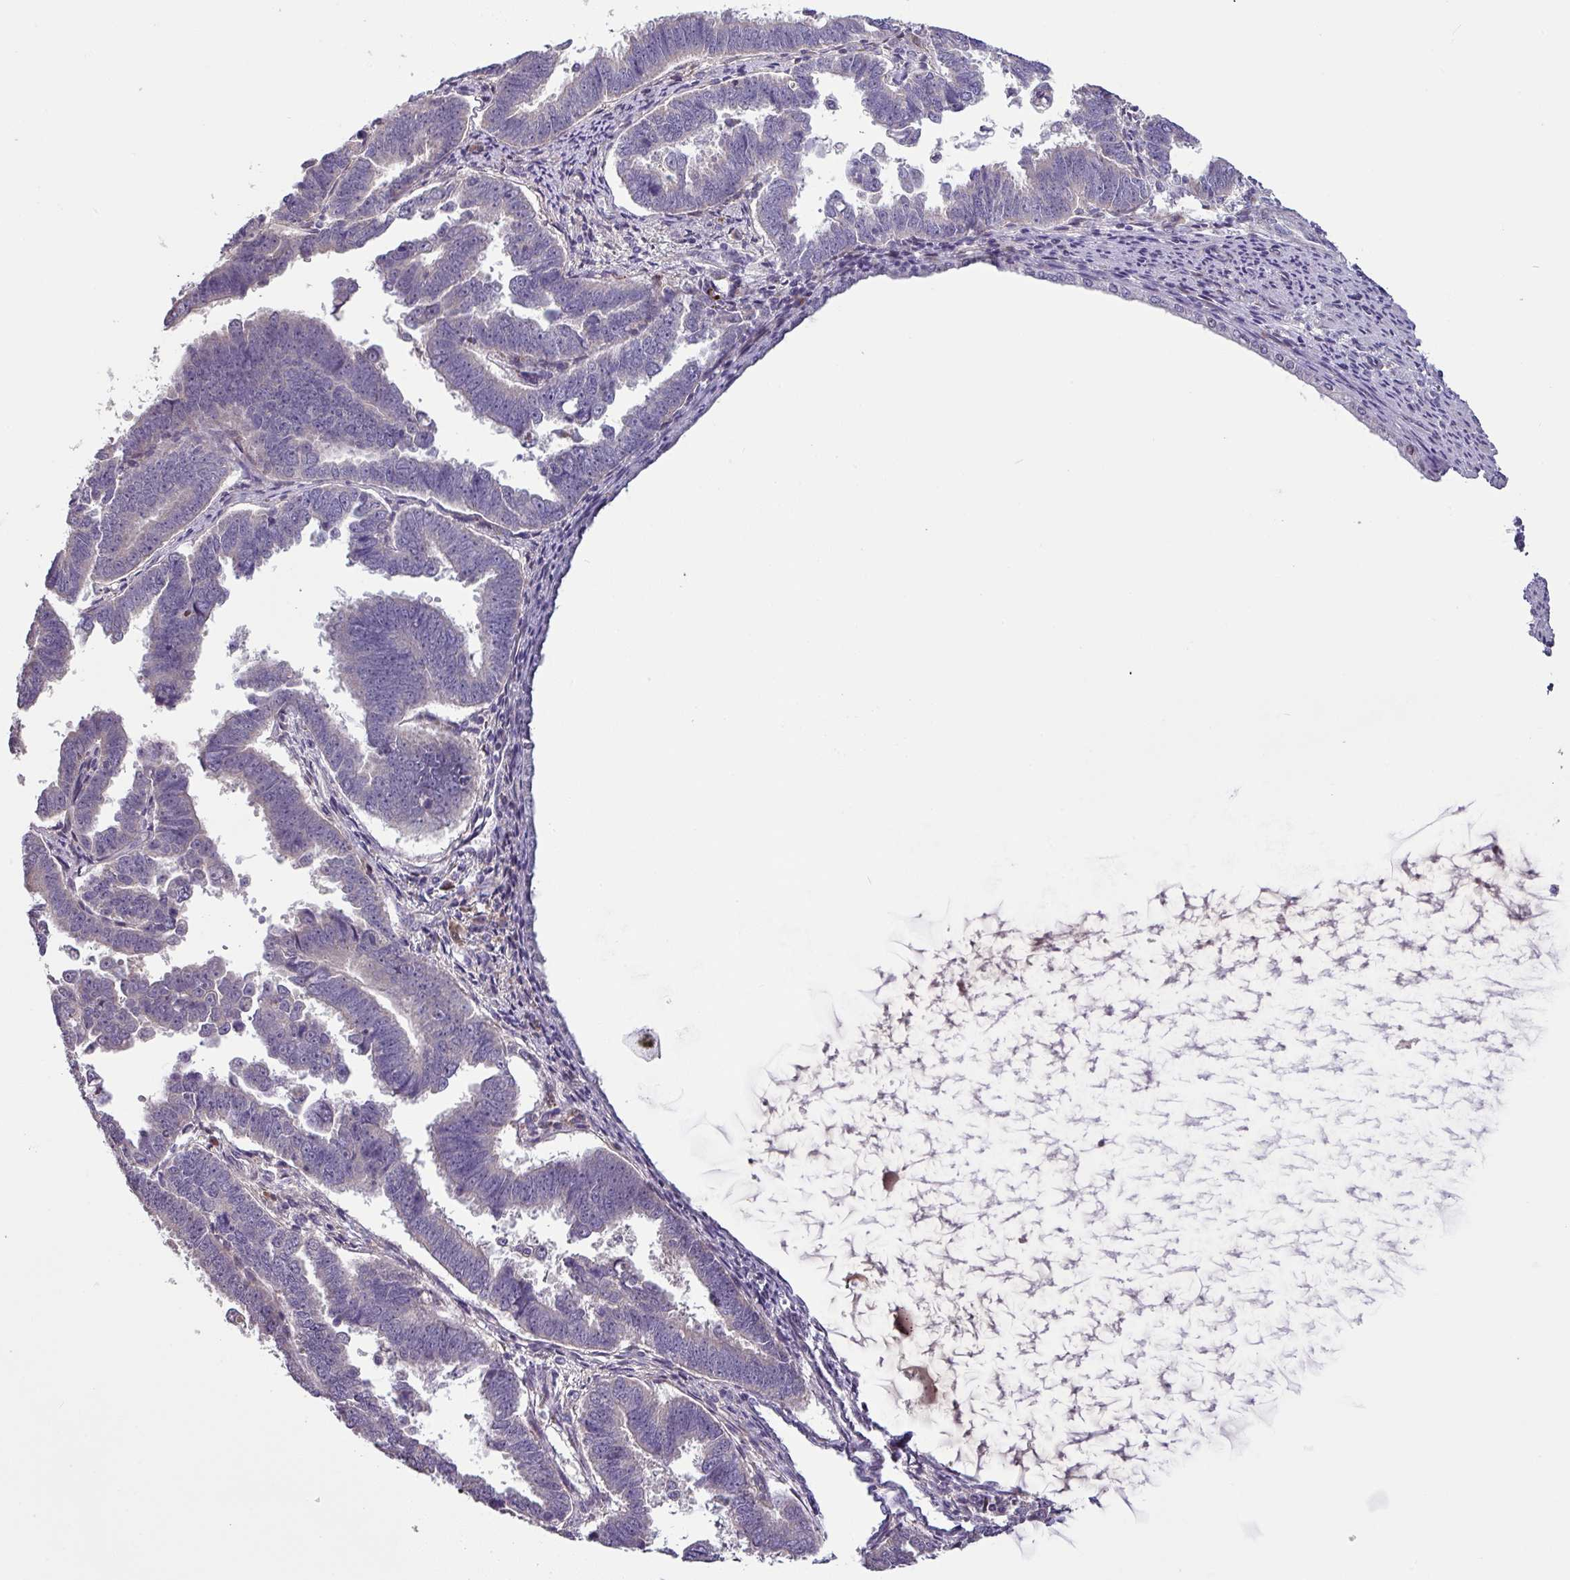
{"staining": {"intensity": "negative", "quantity": "none", "location": "none"}, "tissue": "endometrial cancer", "cell_type": "Tumor cells", "image_type": "cancer", "snomed": [{"axis": "morphology", "description": "Adenocarcinoma, NOS"}, {"axis": "topography", "description": "Endometrium"}], "caption": "Adenocarcinoma (endometrial) was stained to show a protein in brown. There is no significant positivity in tumor cells.", "gene": "KLHL3", "patient": {"sex": "female", "age": 75}}